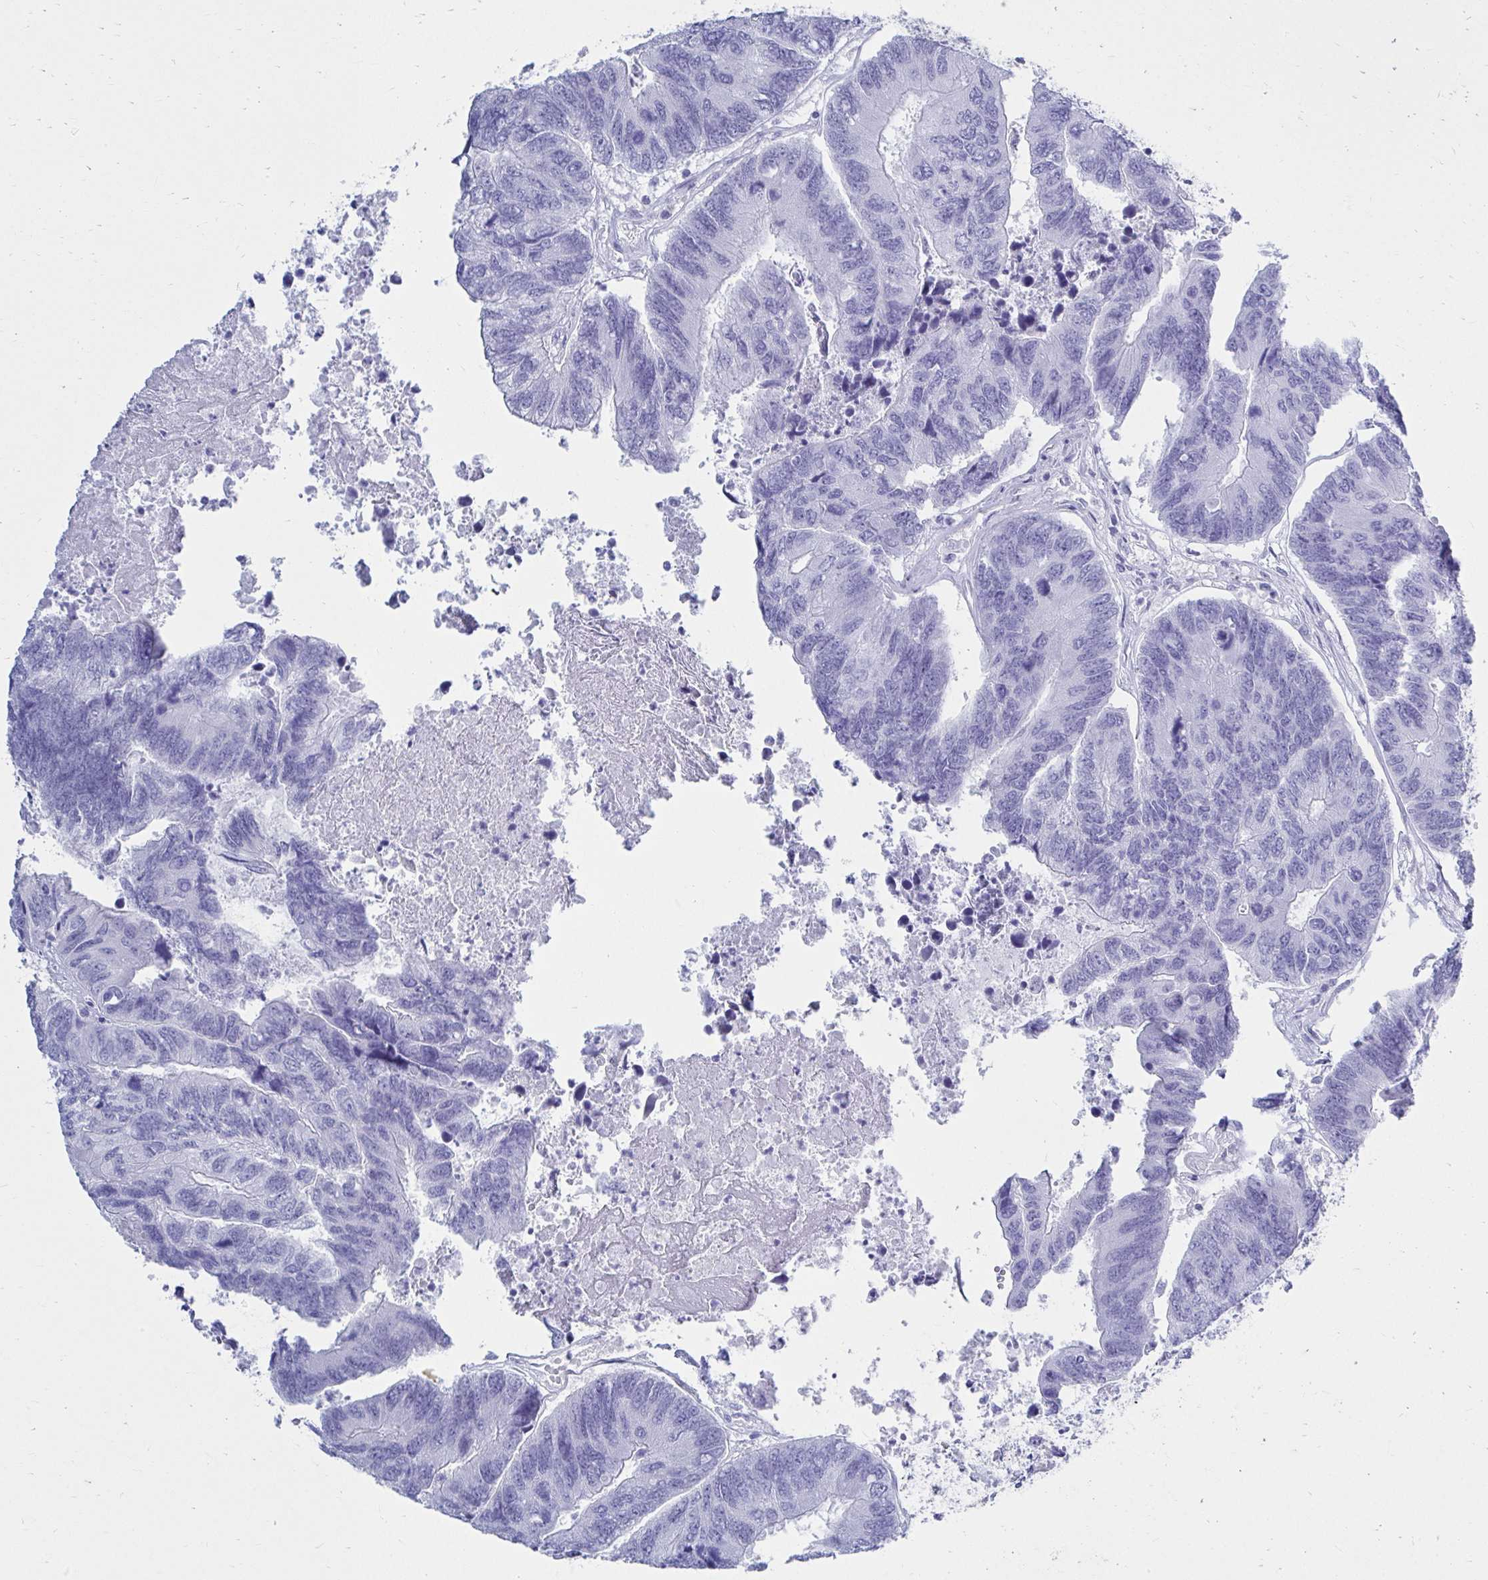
{"staining": {"intensity": "negative", "quantity": "none", "location": "none"}, "tissue": "colorectal cancer", "cell_type": "Tumor cells", "image_type": "cancer", "snomed": [{"axis": "morphology", "description": "Adenocarcinoma, NOS"}, {"axis": "topography", "description": "Colon"}], "caption": "Immunohistochemistry (IHC) of human colorectal cancer demonstrates no positivity in tumor cells.", "gene": "ATP4B", "patient": {"sex": "female", "age": 67}}